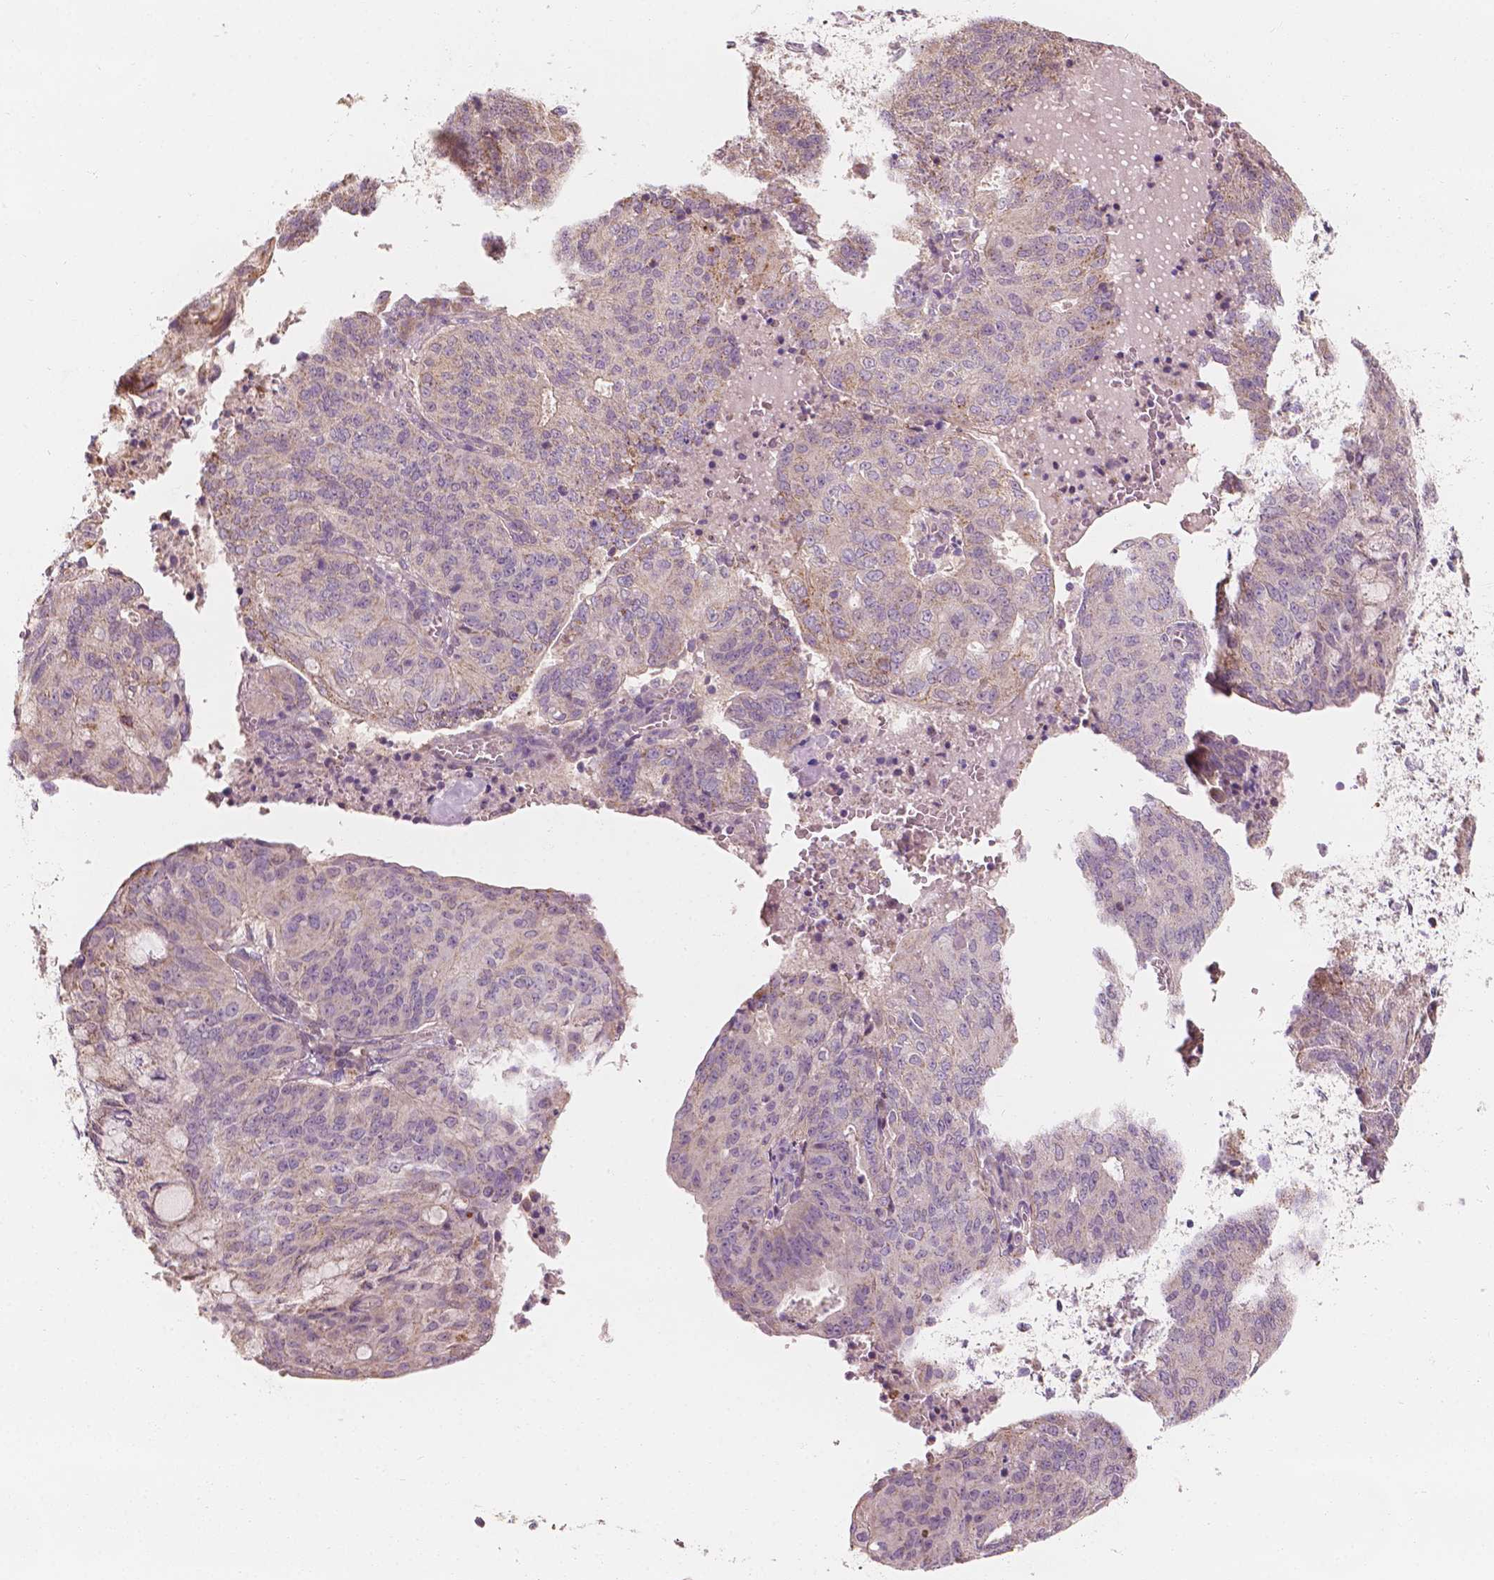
{"staining": {"intensity": "negative", "quantity": "none", "location": "none"}, "tissue": "endometrial cancer", "cell_type": "Tumor cells", "image_type": "cancer", "snomed": [{"axis": "morphology", "description": "Adenocarcinoma, NOS"}, {"axis": "topography", "description": "Endometrium"}], "caption": "Tumor cells show no significant expression in endometrial adenocarcinoma.", "gene": "SHPK", "patient": {"sex": "female", "age": 82}}